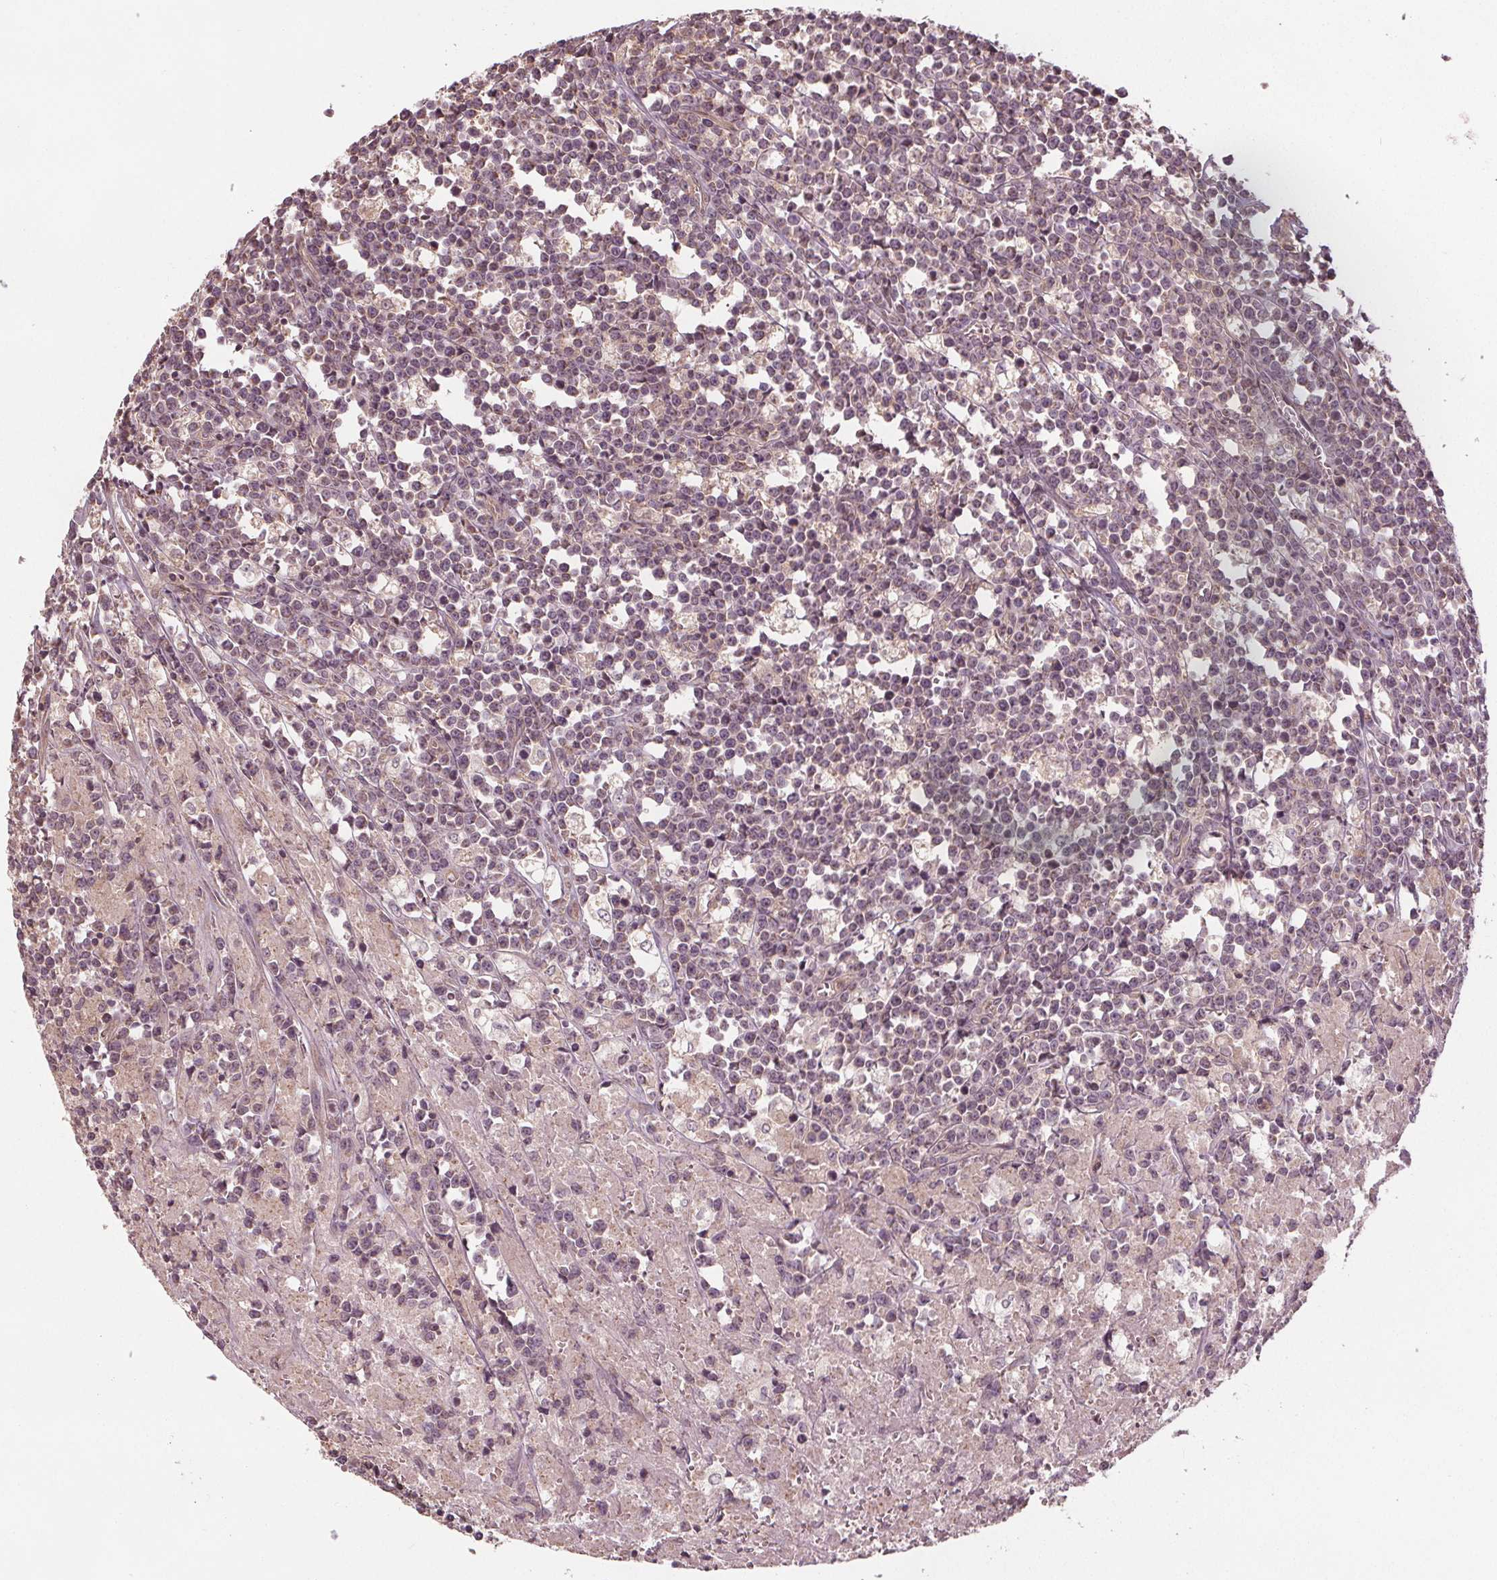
{"staining": {"intensity": "negative", "quantity": "none", "location": "none"}, "tissue": "lymphoma", "cell_type": "Tumor cells", "image_type": "cancer", "snomed": [{"axis": "morphology", "description": "Malignant lymphoma, non-Hodgkin's type, High grade"}, {"axis": "topography", "description": "Small intestine"}], "caption": "Photomicrograph shows no significant protein staining in tumor cells of lymphoma.", "gene": "GNB2", "patient": {"sex": "female", "age": 56}}